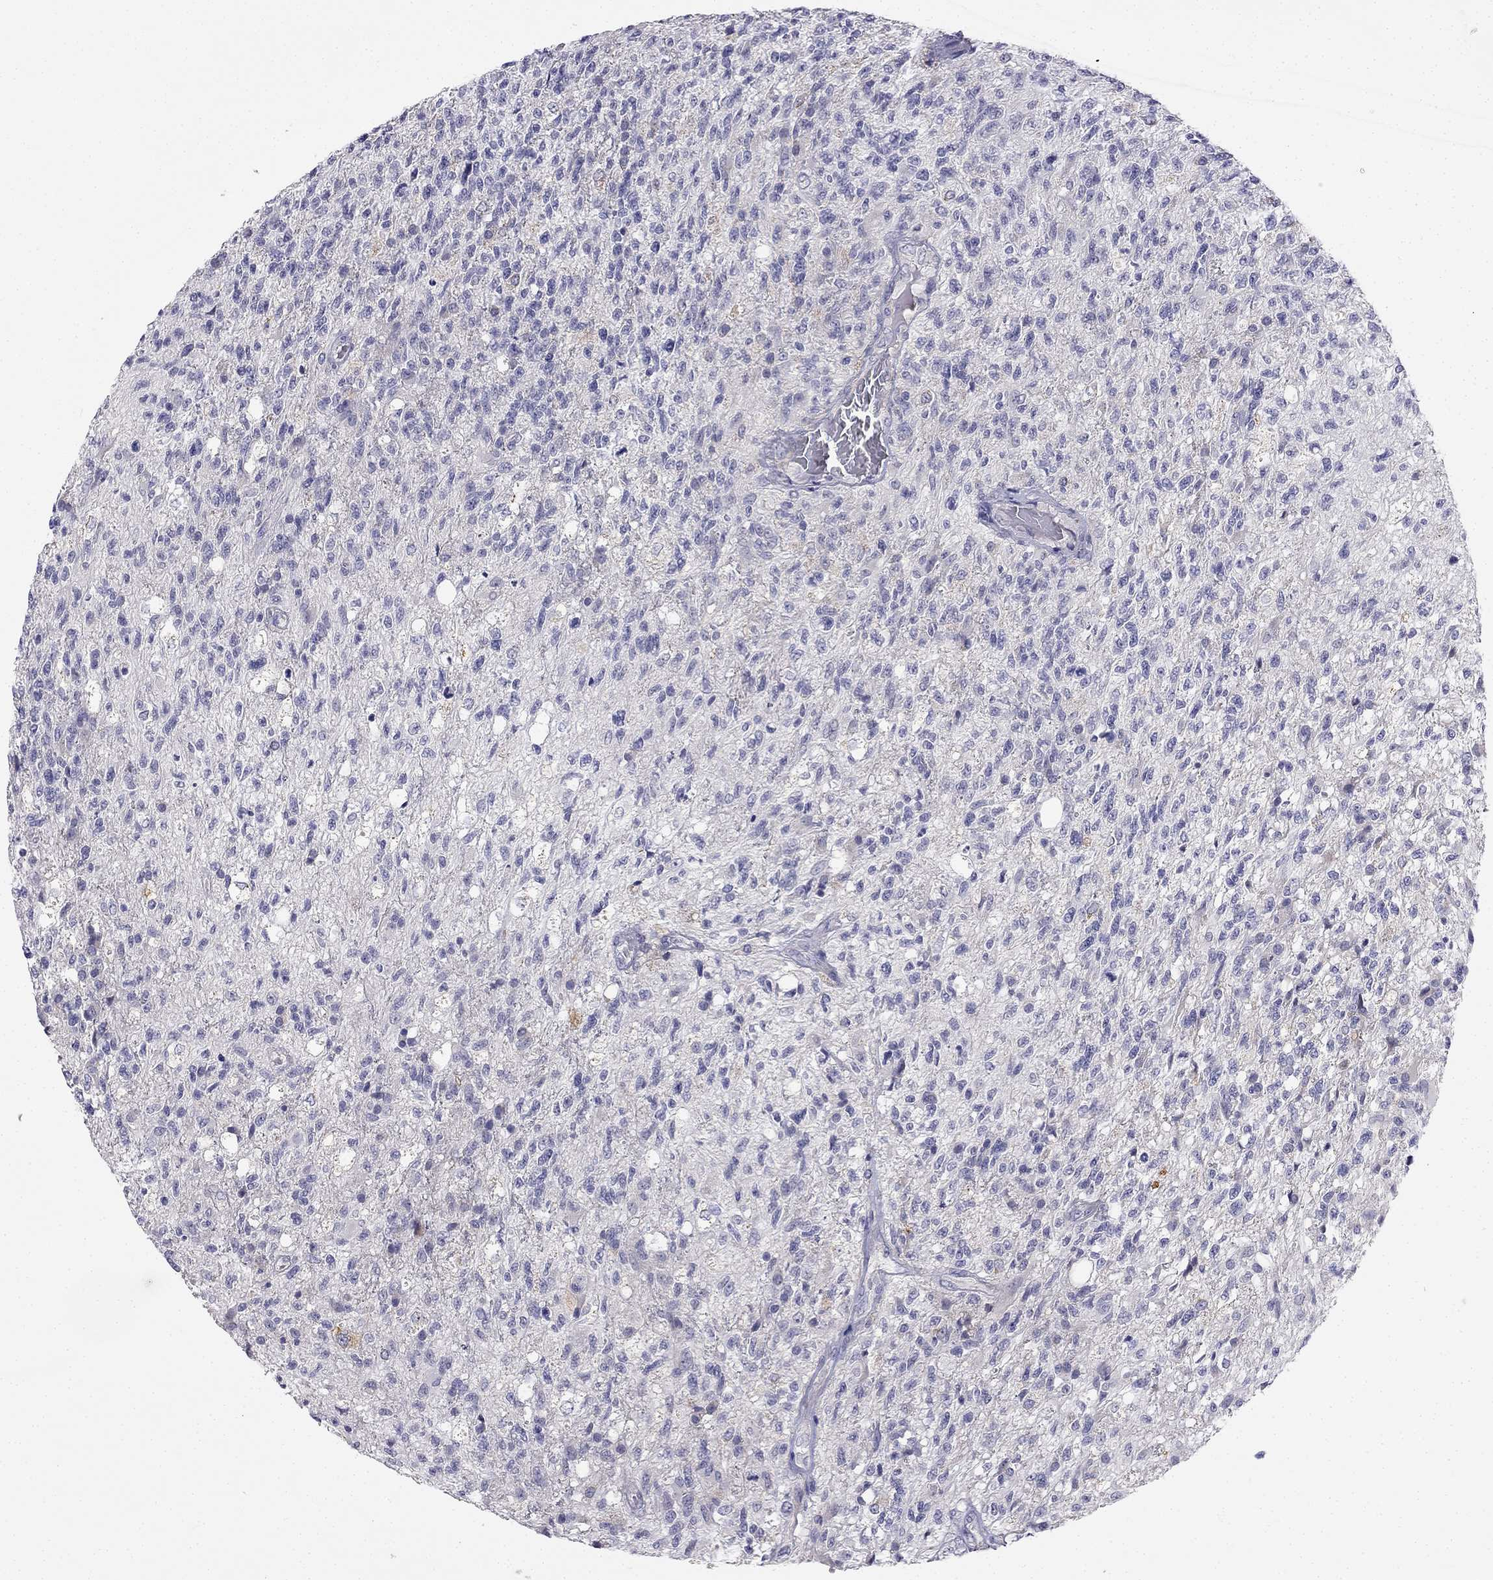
{"staining": {"intensity": "negative", "quantity": "none", "location": "none"}, "tissue": "glioma", "cell_type": "Tumor cells", "image_type": "cancer", "snomed": [{"axis": "morphology", "description": "Glioma, malignant, High grade"}, {"axis": "topography", "description": "Brain"}], "caption": "The histopathology image reveals no staining of tumor cells in malignant high-grade glioma.", "gene": "C16orf89", "patient": {"sex": "male", "age": 56}}